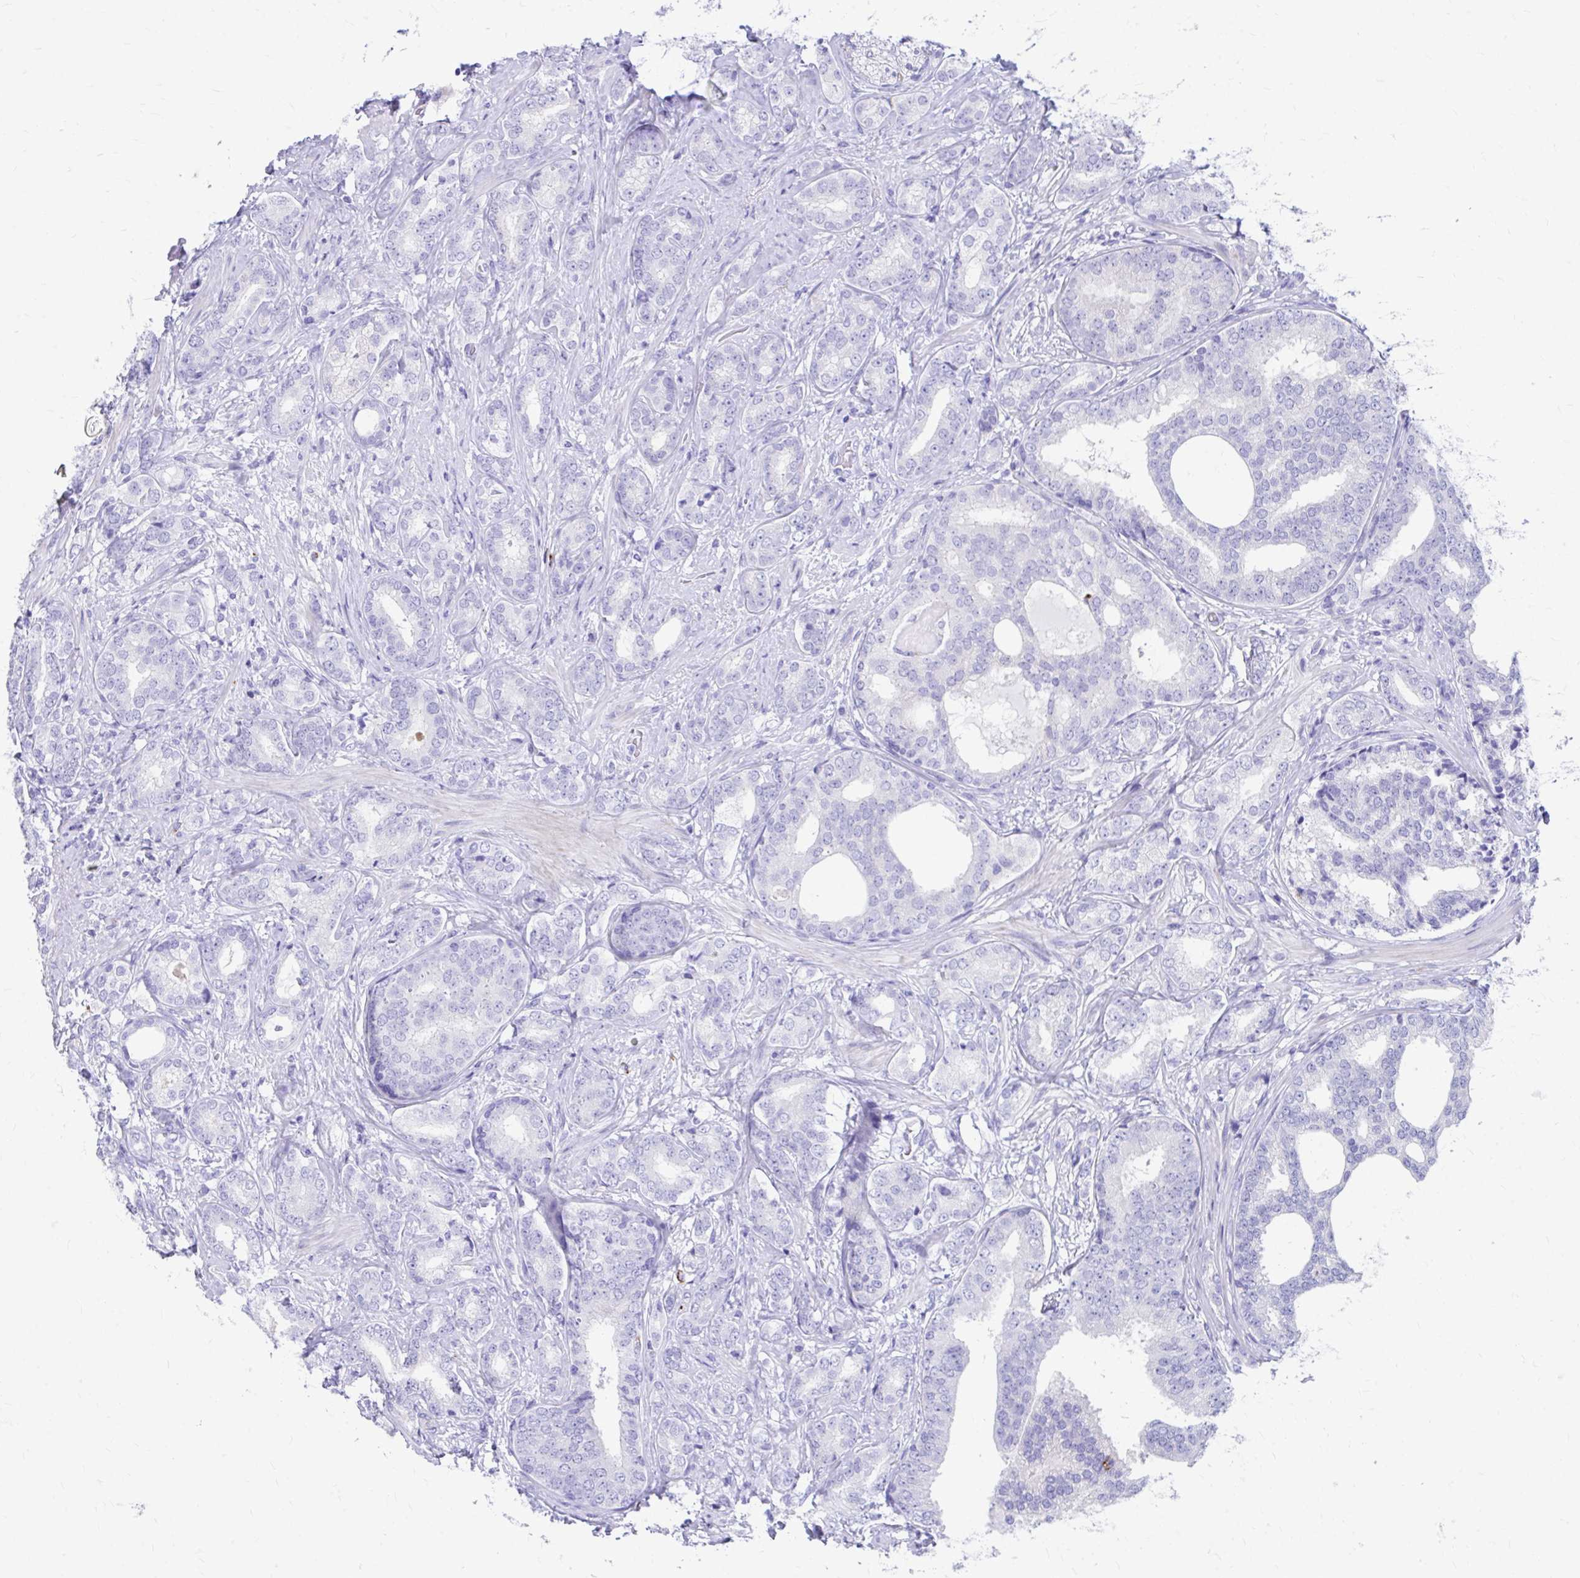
{"staining": {"intensity": "negative", "quantity": "none", "location": "none"}, "tissue": "prostate cancer", "cell_type": "Tumor cells", "image_type": "cancer", "snomed": [{"axis": "morphology", "description": "Adenocarcinoma, High grade"}, {"axis": "topography", "description": "Prostate"}], "caption": "This is a photomicrograph of immunohistochemistry (IHC) staining of prostate cancer (adenocarcinoma (high-grade)), which shows no staining in tumor cells. (Stains: DAB IHC with hematoxylin counter stain, Microscopy: brightfield microscopy at high magnification).", "gene": "ZNF699", "patient": {"sex": "male", "age": 62}}